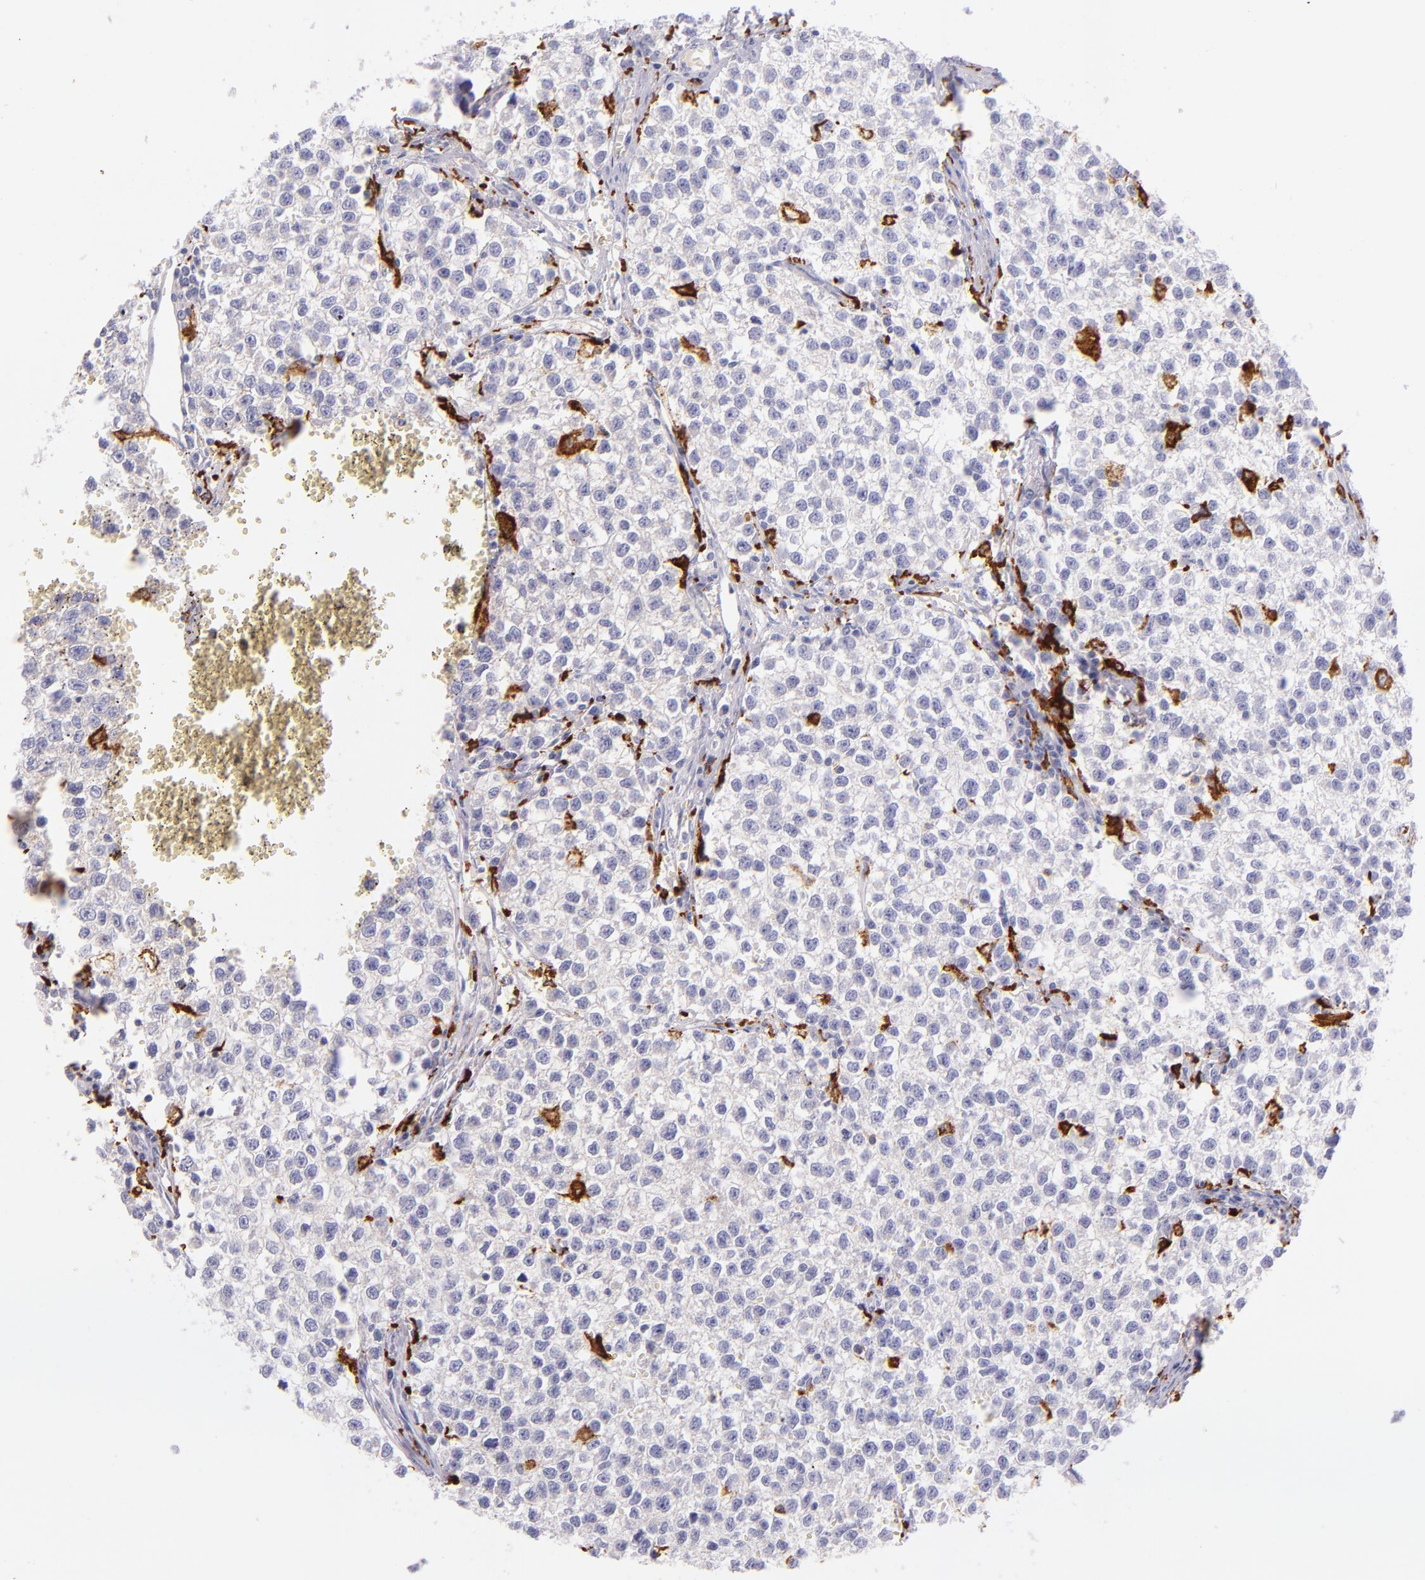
{"staining": {"intensity": "negative", "quantity": "none", "location": "none"}, "tissue": "testis cancer", "cell_type": "Tumor cells", "image_type": "cancer", "snomed": [{"axis": "morphology", "description": "Seminoma, NOS"}, {"axis": "topography", "description": "Testis"}], "caption": "This is a micrograph of immunohistochemistry (IHC) staining of testis cancer, which shows no positivity in tumor cells.", "gene": "CD163", "patient": {"sex": "male", "age": 35}}